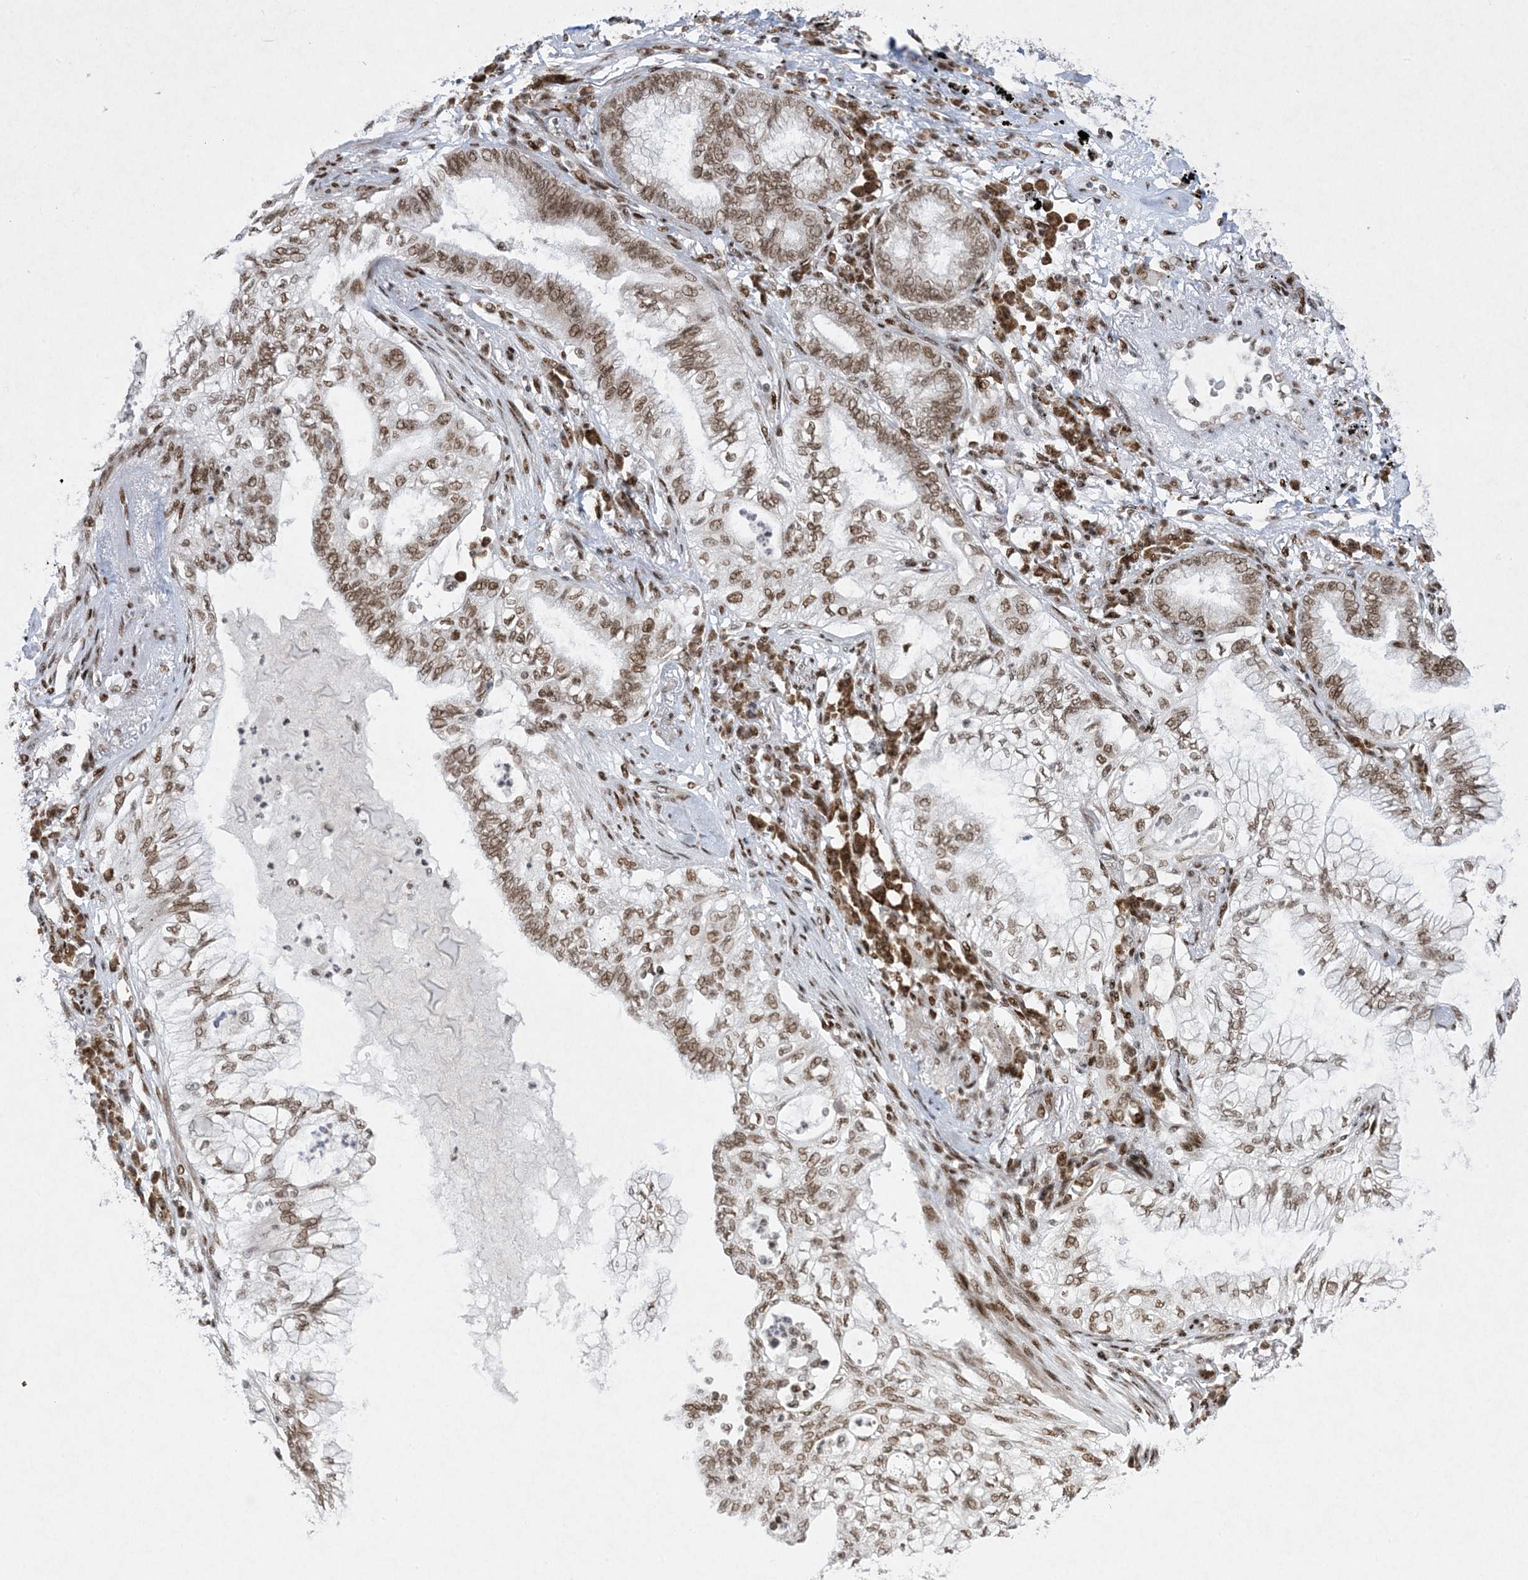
{"staining": {"intensity": "moderate", "quantity": ">75%", "location": "nuclear"}, "tissue": "lung cancer", "cell_type": "Tumor cells", "image_type": "cancer", "snomed": [{"axis": "morphology", "description": "Normal tissue, NOS"}, {"axis": "morphology", "description": "Adenocarcinoma, NOS"}, {"axis": "topography", "description": "Bronchus"}, {"axis": "topography", "description": "Lung"}], "caption": "Brown immunohistochemical staining in human lung adenocarcinoma shows moderate nuclear expression in about >75% of tumor cells. The staining is performed using DAB brown chromogen to label protein expression. The nuclei are counter-stained blue using hematoxylin.", "gene": "PKNOX2", "patient": {"sex": "female", "age": 70}}